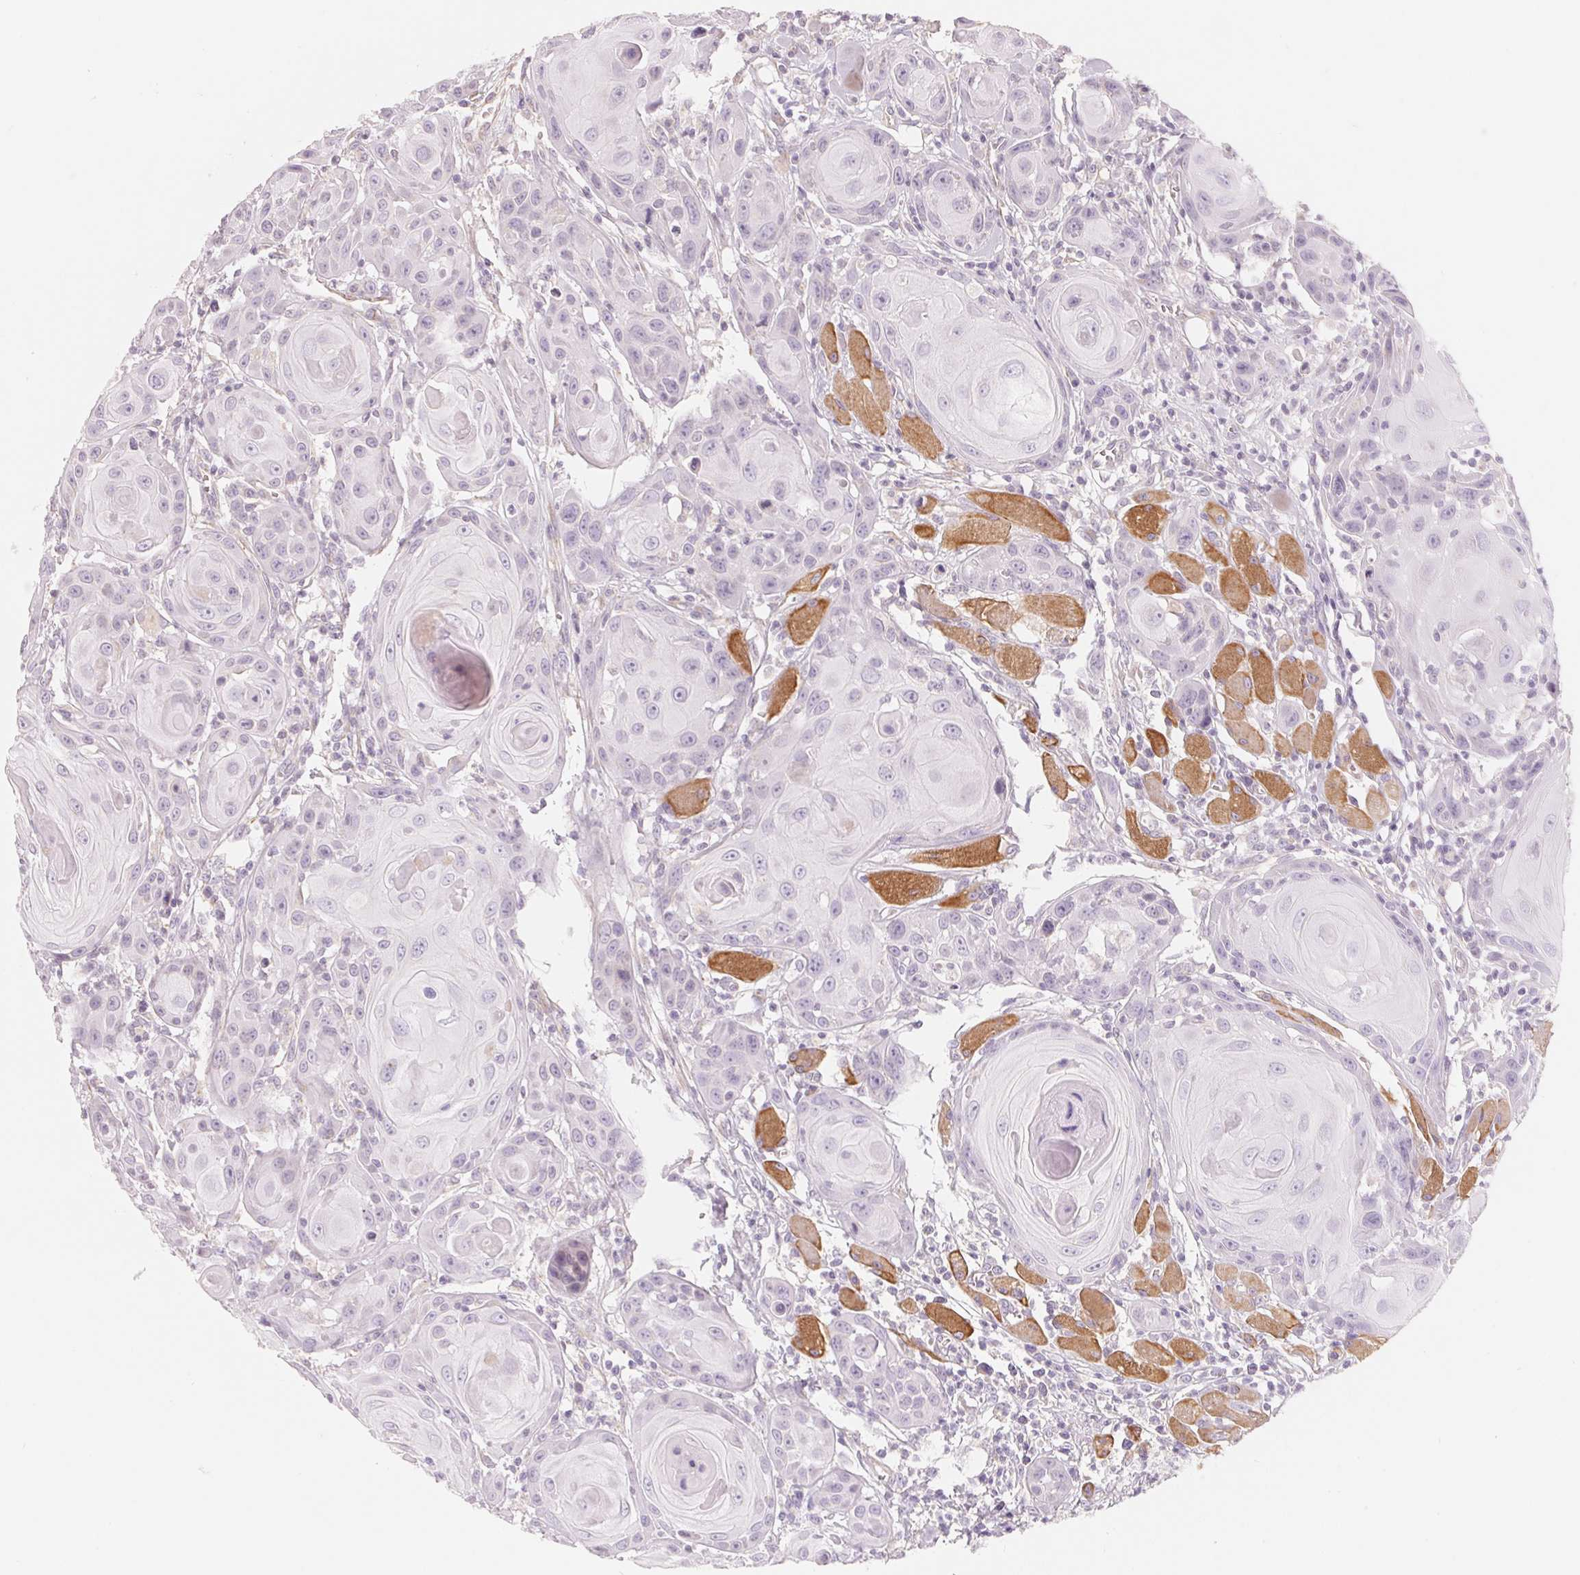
{"staining": {"intensity": "negative", "quantity": "none", "location": "none"}, "tissue": "head and neck cancer", "cell_type": "Tumor cells", "image_type": "cancer", "snomed": [{"axis": "morphology", "description": "Squamous cell carcinoma, NOS"}, {"axis": "topography", "description": "Head-Neck"}], "caption": "Tumor cells show no significant staining in head and neck cancer.", "gene": "CFHR2", "patient": {"sex": "female", "age": 80}}